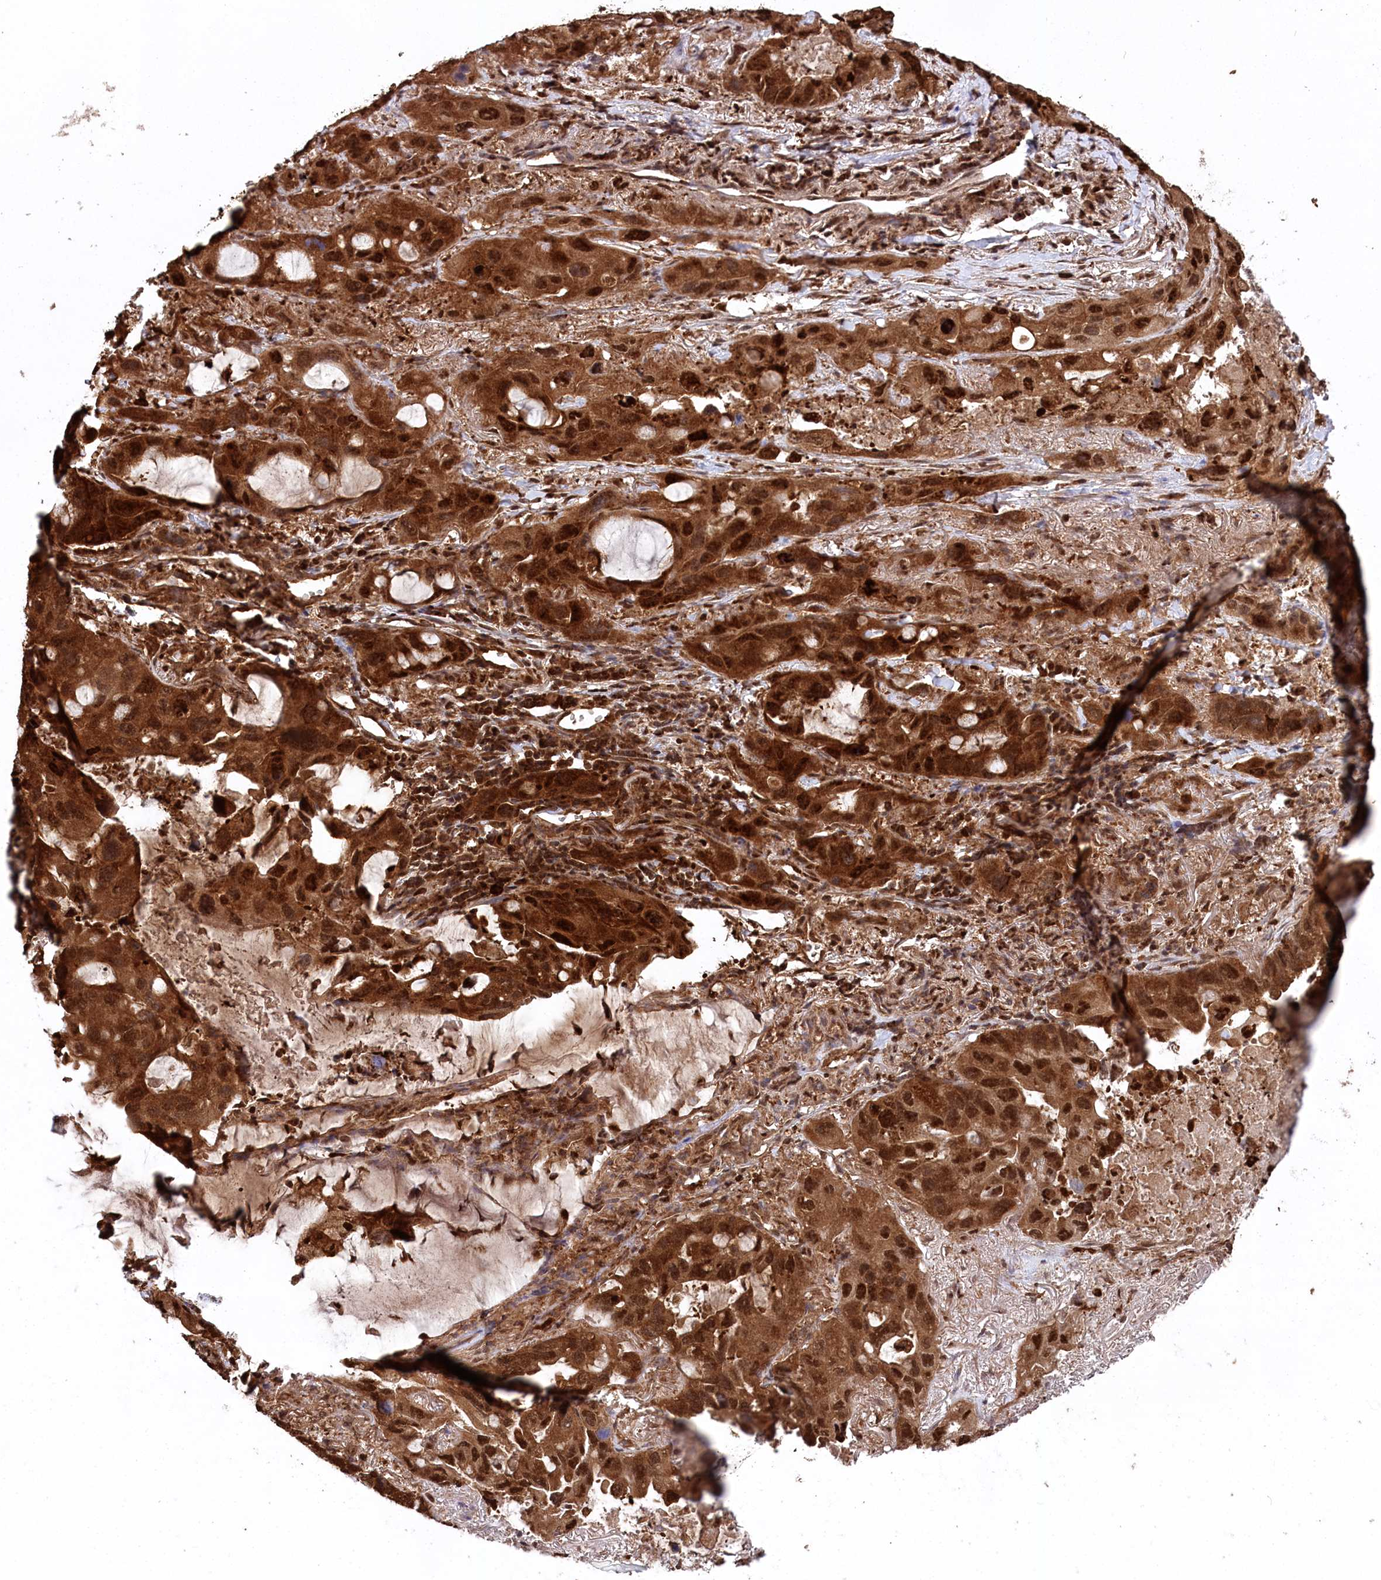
{"staining": {"intensity": "strong", "quantity": ">75%", "location": "cytoplasmic/membranous,nuclear"}, "tissue": "lung cancer", "cell_type": "Tumor cells", "image_type": "cancer", "snomed": [{"axis": "morphology", "description": "Squamous cell carcinoma, NOS"}, {"axis": "topography", "description": "Lung"}], "caption": "Lung cancer stained with IHC demonstrates strong cytoplasmic/membranous and nuclear positivity in approximately >75% of tumor cells.", "gene": "LSG1", "patient": {"sex": "female", "age": 73}}